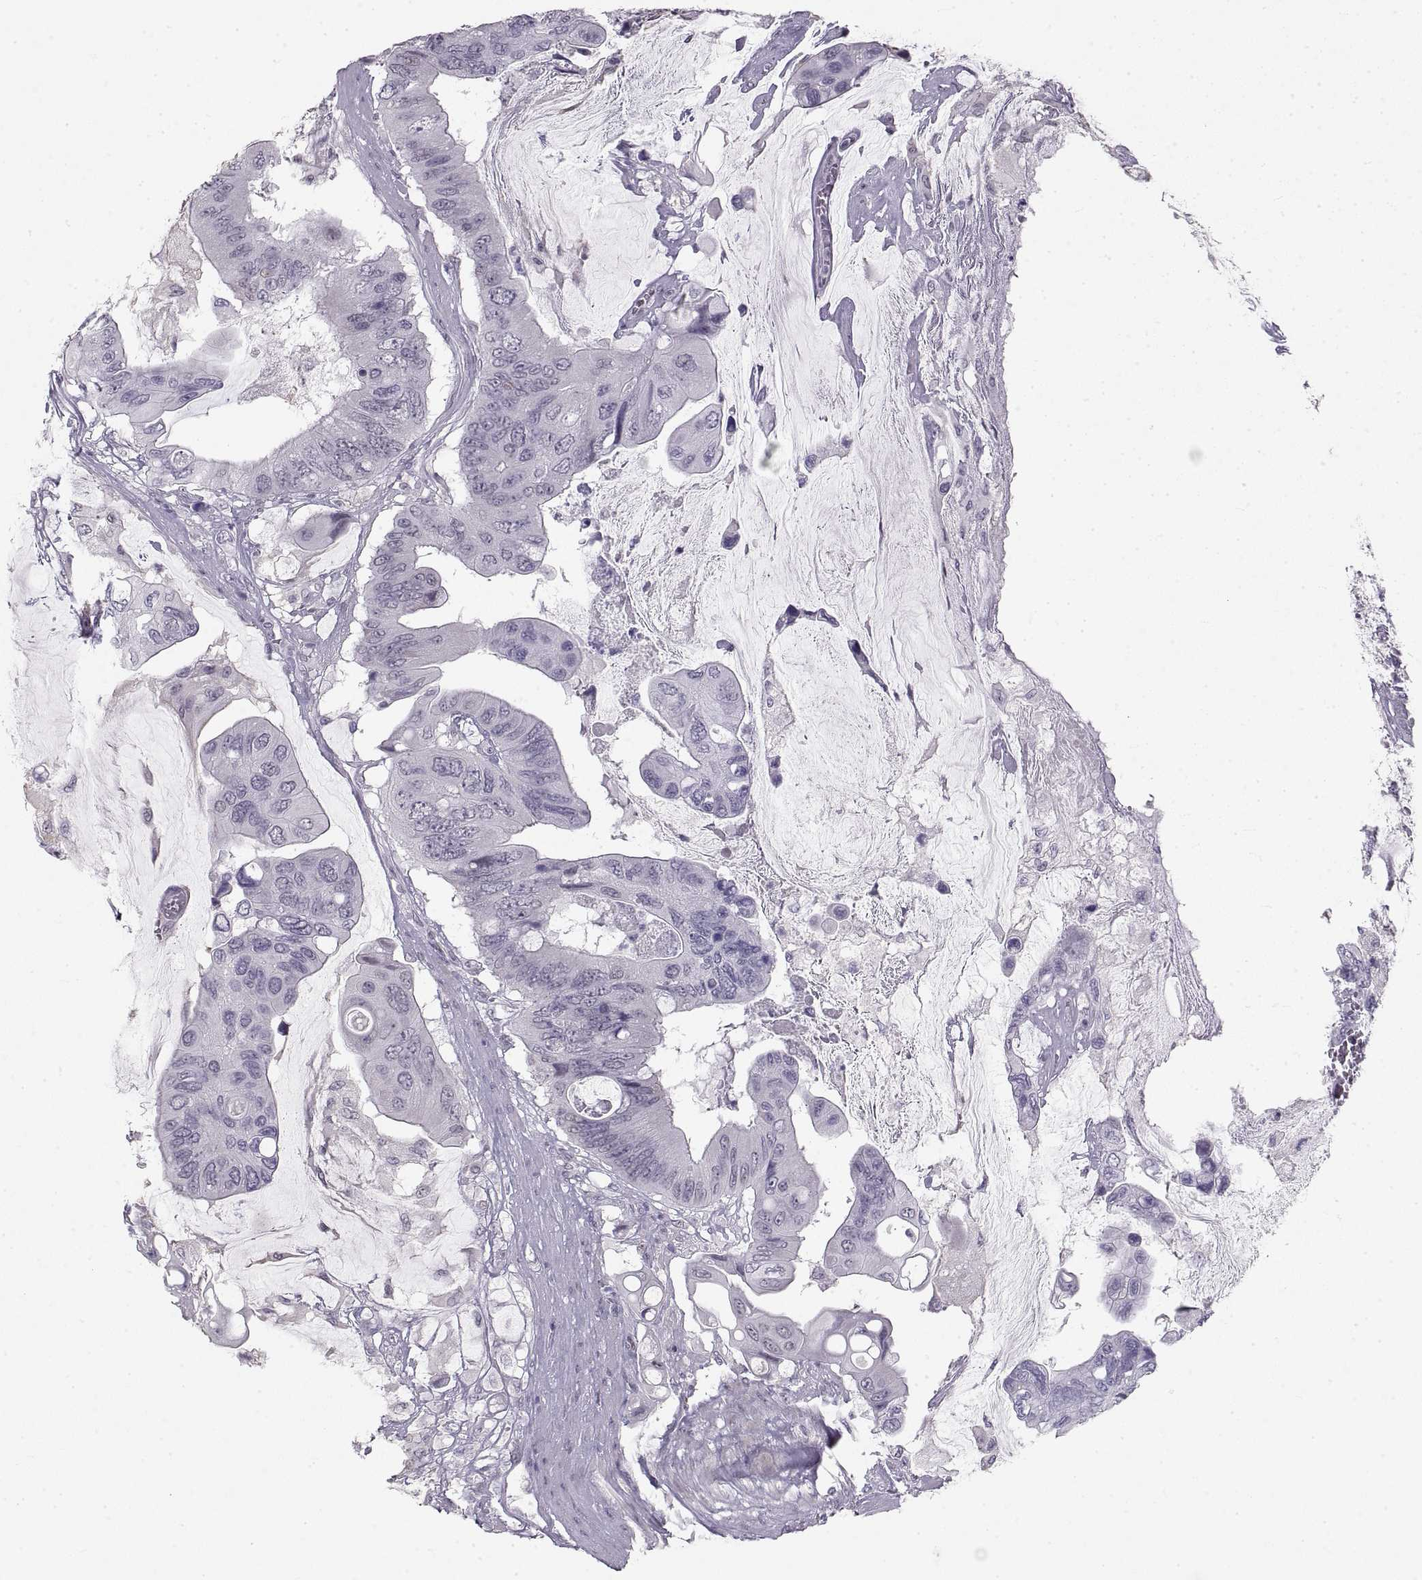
{"staining": {"intensity": "negative", "quantity": "none", "location": "none"}, "tissue": "colorectal cancer", "cell_type": "Tumor cells", "image_type": "cancer", "snomed": [{"axis": "morphology", "description": "Adenocarcinoma, NOS"}, {"axis": "topography", "description": "Rectum"}], "caption": "The micrograph demonstrates no staining of tumor cells in colorectal adenocarcinoma.", "gene": "NANOS3", "patient": {"sex": "male", "age": 63}}